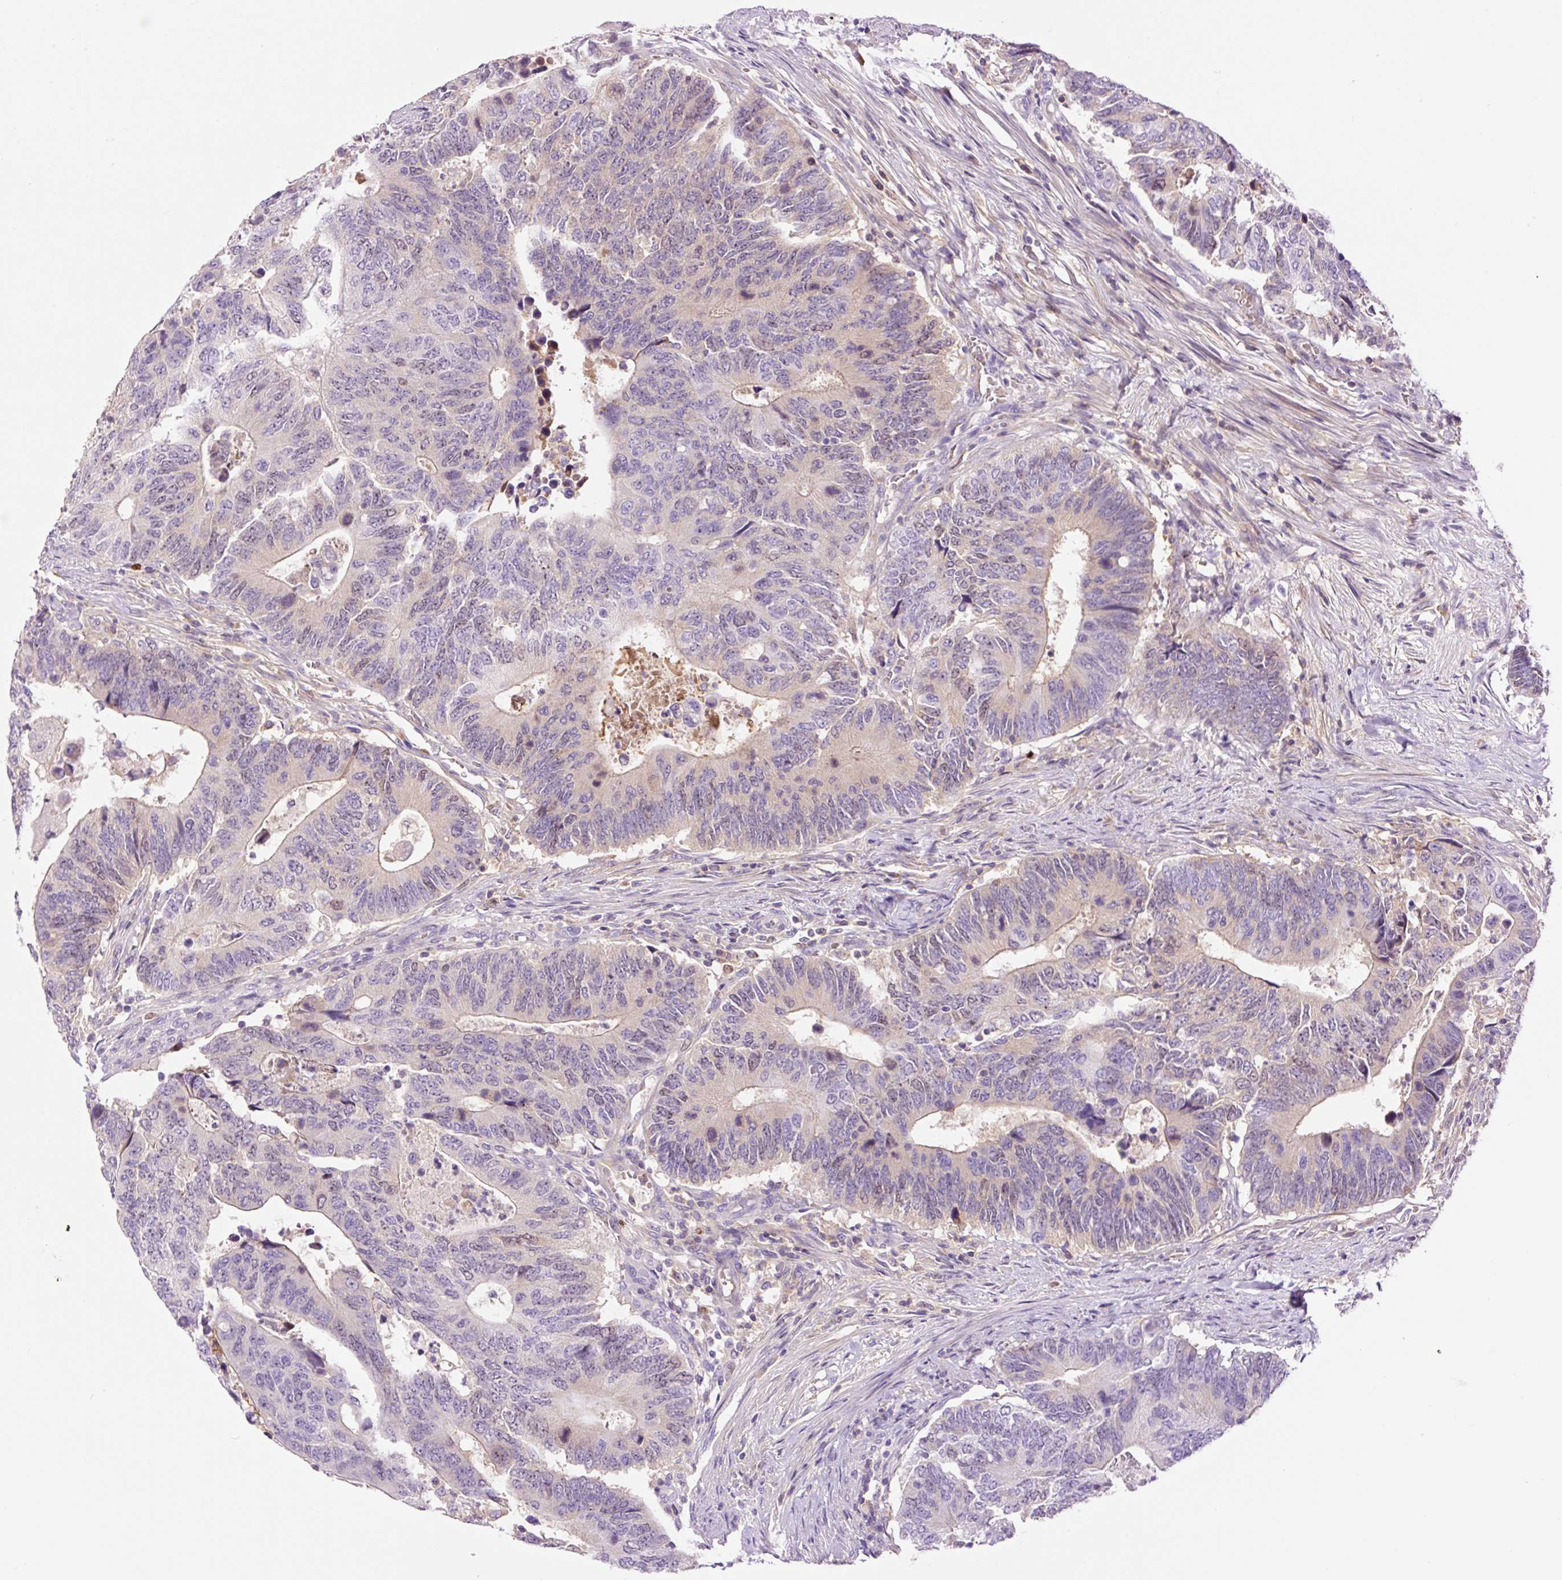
{"staining": {"intensity": "weak", "quantity": "<25%", "location": "nuclear"}, "tissue": "colorectal cancer", "cell_type": "Tumor cells", "image_type": "cancer", "snomed": [{"axis": "morphology", "description": "Adenocarcinoma, NOS"}, {"axis": "topography", "description": "Colon"}], "caption": "There is no significant staining in tumor cells of colorectal adenocarcinoma.", "gene": "DPPA4", "patient": {"sex": "male", "age": 87}}